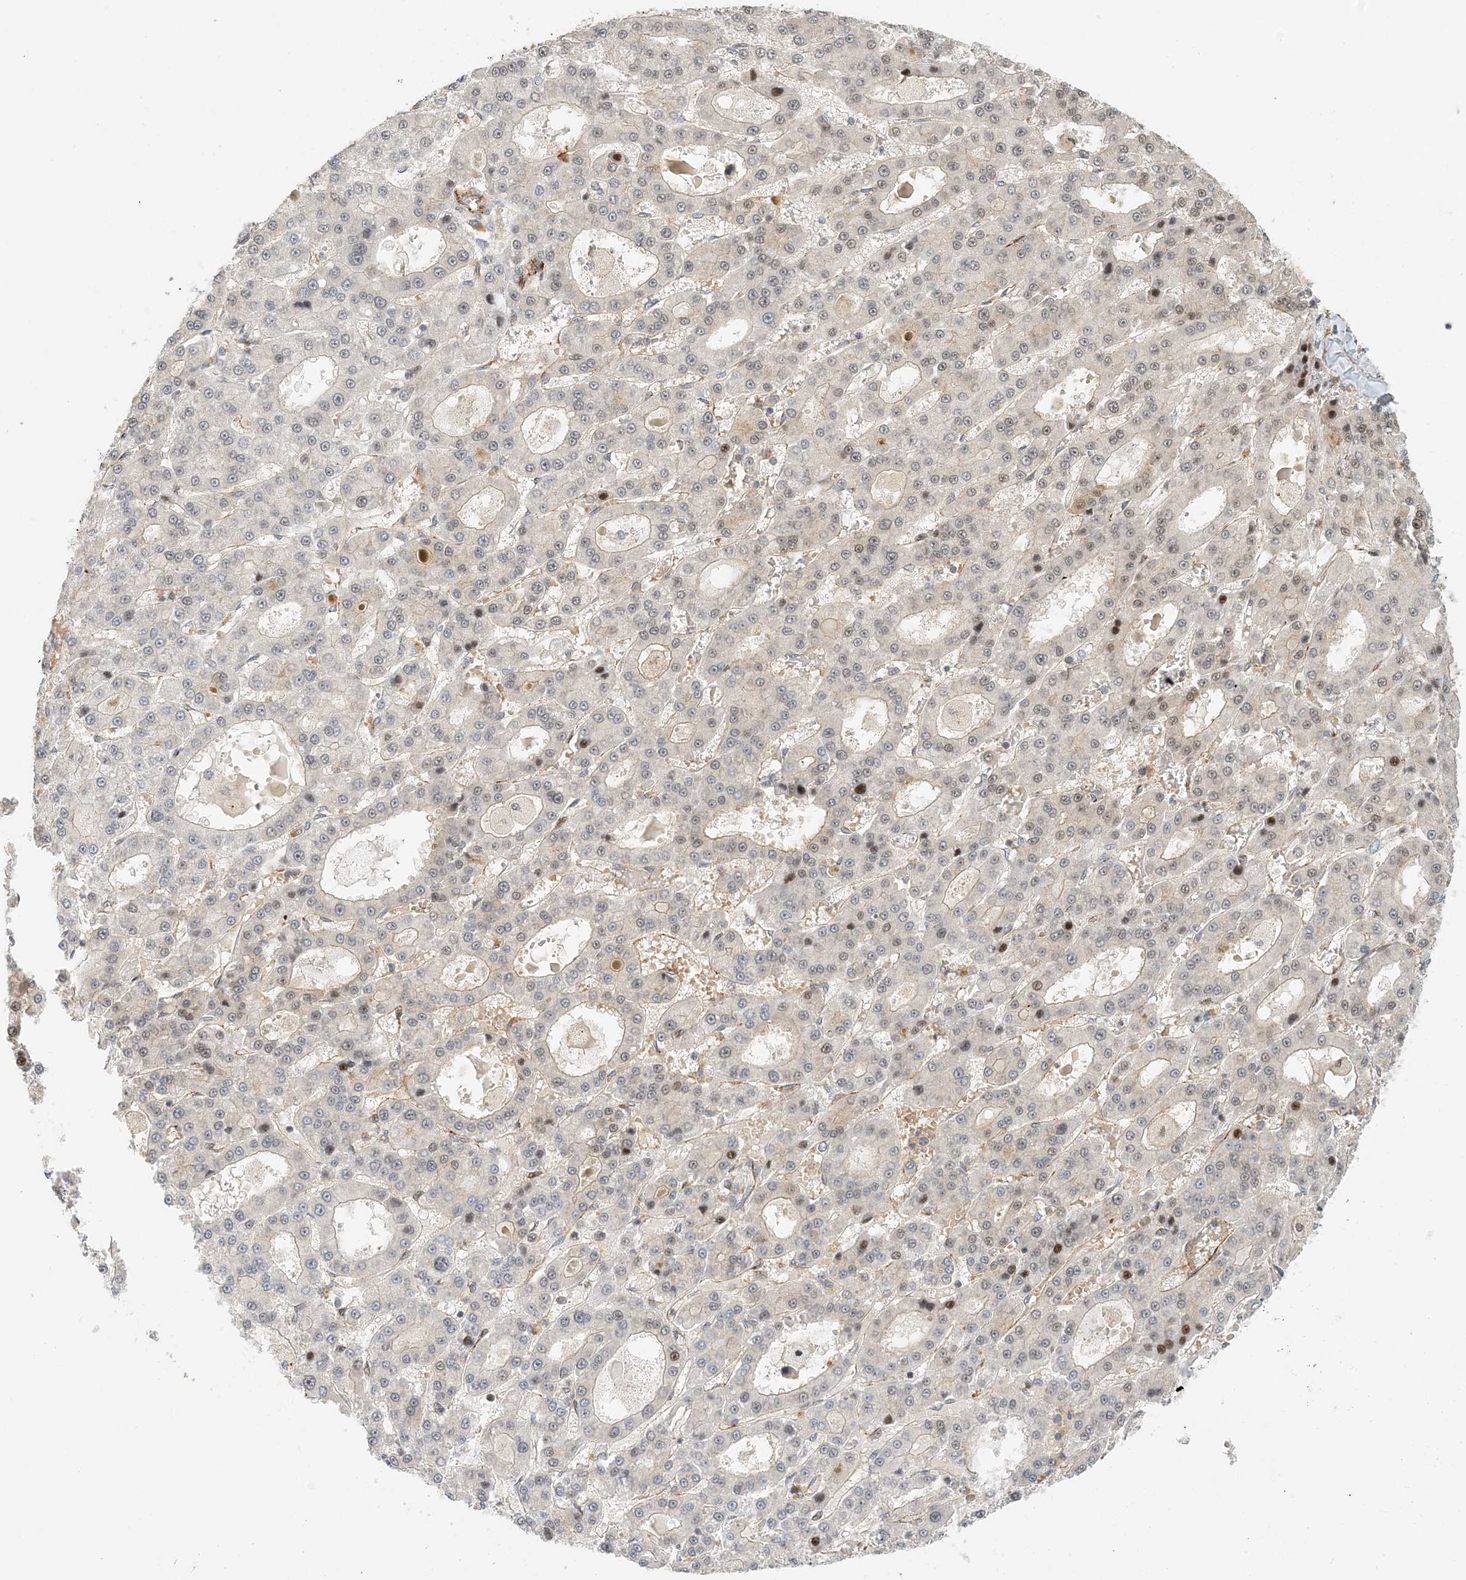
{"staining": {"intensity": "moderate", "quantity": "<25%", "location": "nuclear"}, "tissue": "liver cancer", "cell_type": "Tumor cells", "image_type": "cancer", "snomed": [{"axis": "morphology", "description": "Carcinoma, Hepatocellular, NOS"}, {"axis": "topography", "description": "Liver"}], "caption": "Tumor cells demonstrate moderate nuclear expression in approximately <25% of cells in liver cancer (hepatocellular carcinoma). The staining is performed using DAB brown chromogen to label protein expression. The nuclei are counter-stained blue using hematoxylin.", "gene": "MAPKBP1", "patient": {"sex": "male", "age": 70}}